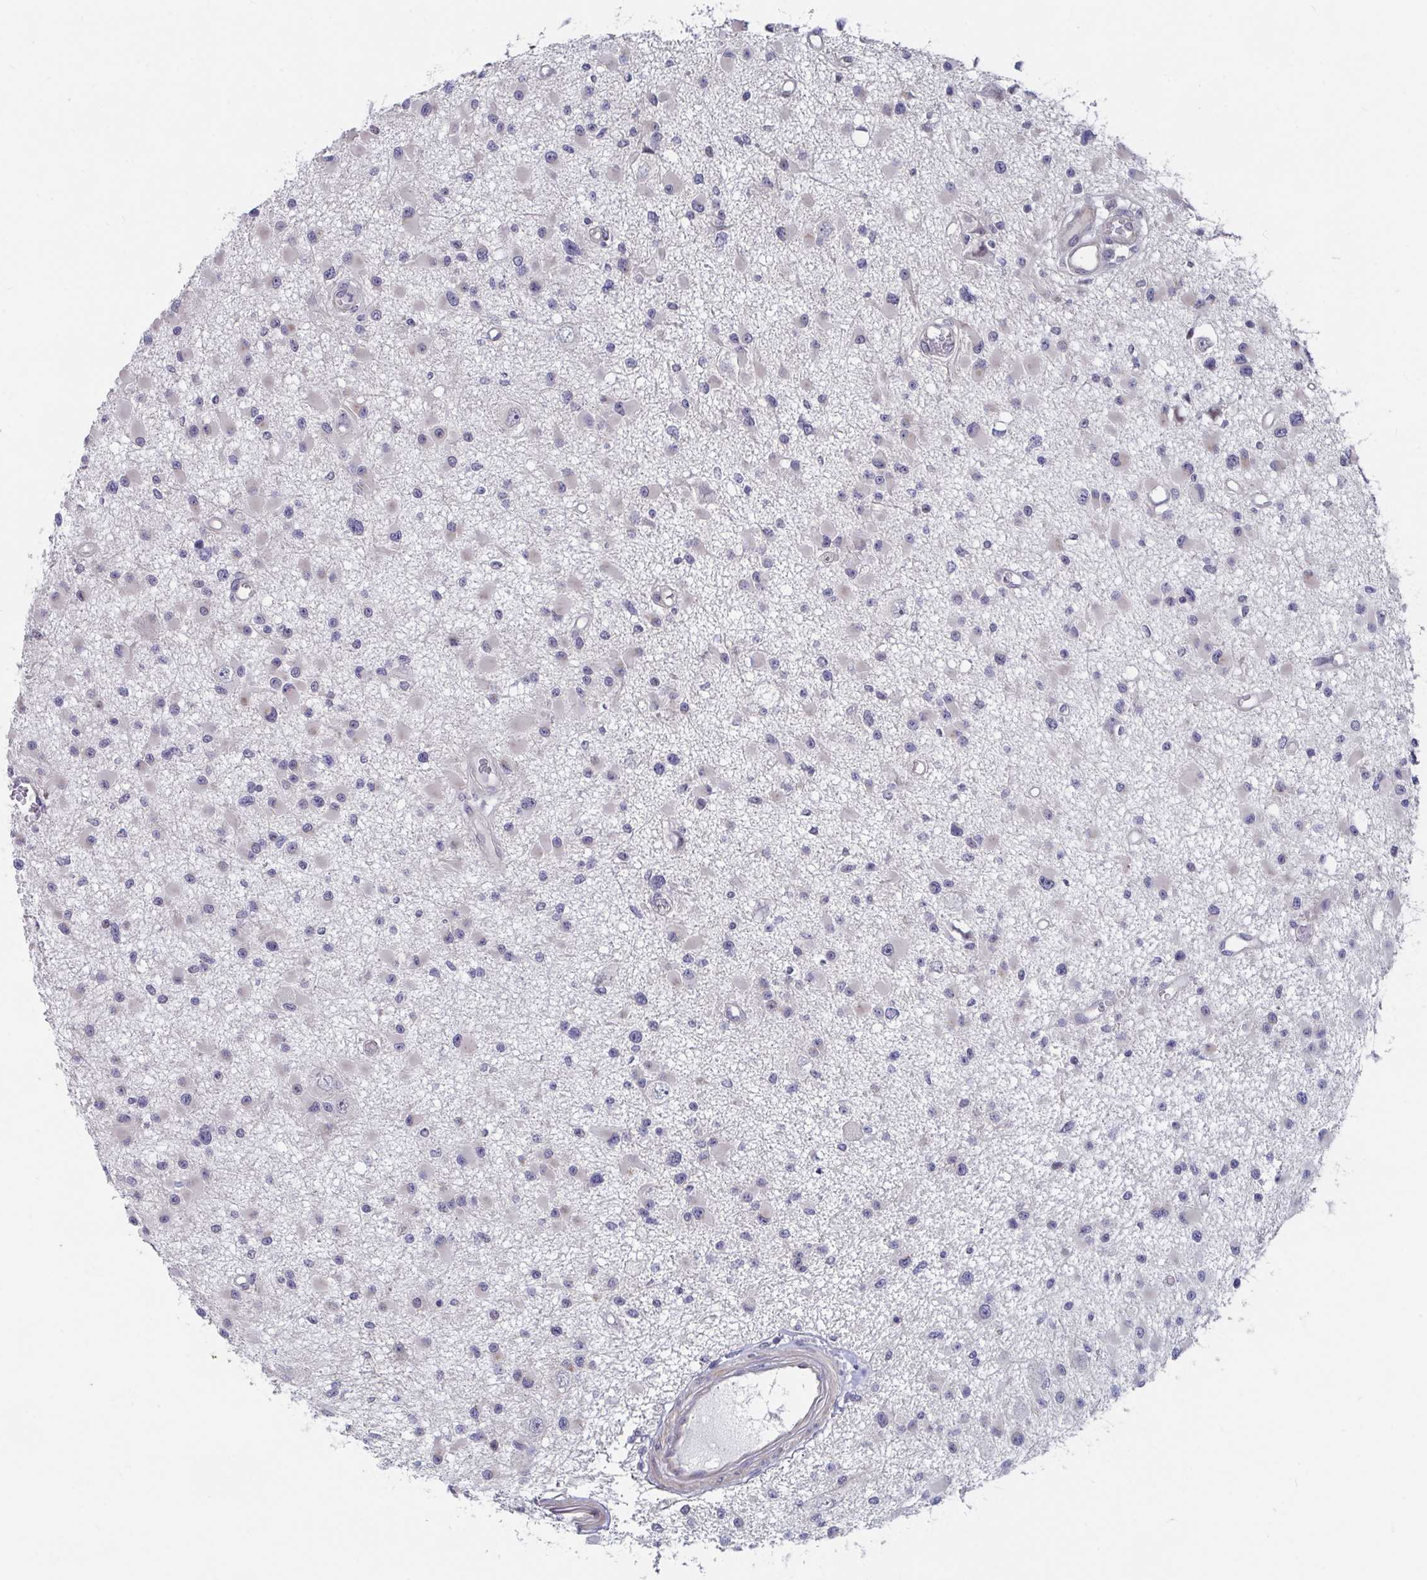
{"staining": {"intensity": "negative", "quantity": "none", "location": "none"}, "tissue": "glioma", "cell_type": "Tumor cells", "image_type": "cancer", "snomed": [{"axis": "morphology", "description": "Glioma, malignant, High grade"}, {"axis": "topography", "description": "Brain"}], "caption": "Immunohistochemistry (IHC) micrograph of glioma stained for a protein (brown), which demonstrates no expression in tumor cells. (DAB IHC, high magnification).", "gene": "FAM156B", "patient": {"sex": "male", "age": 54}}